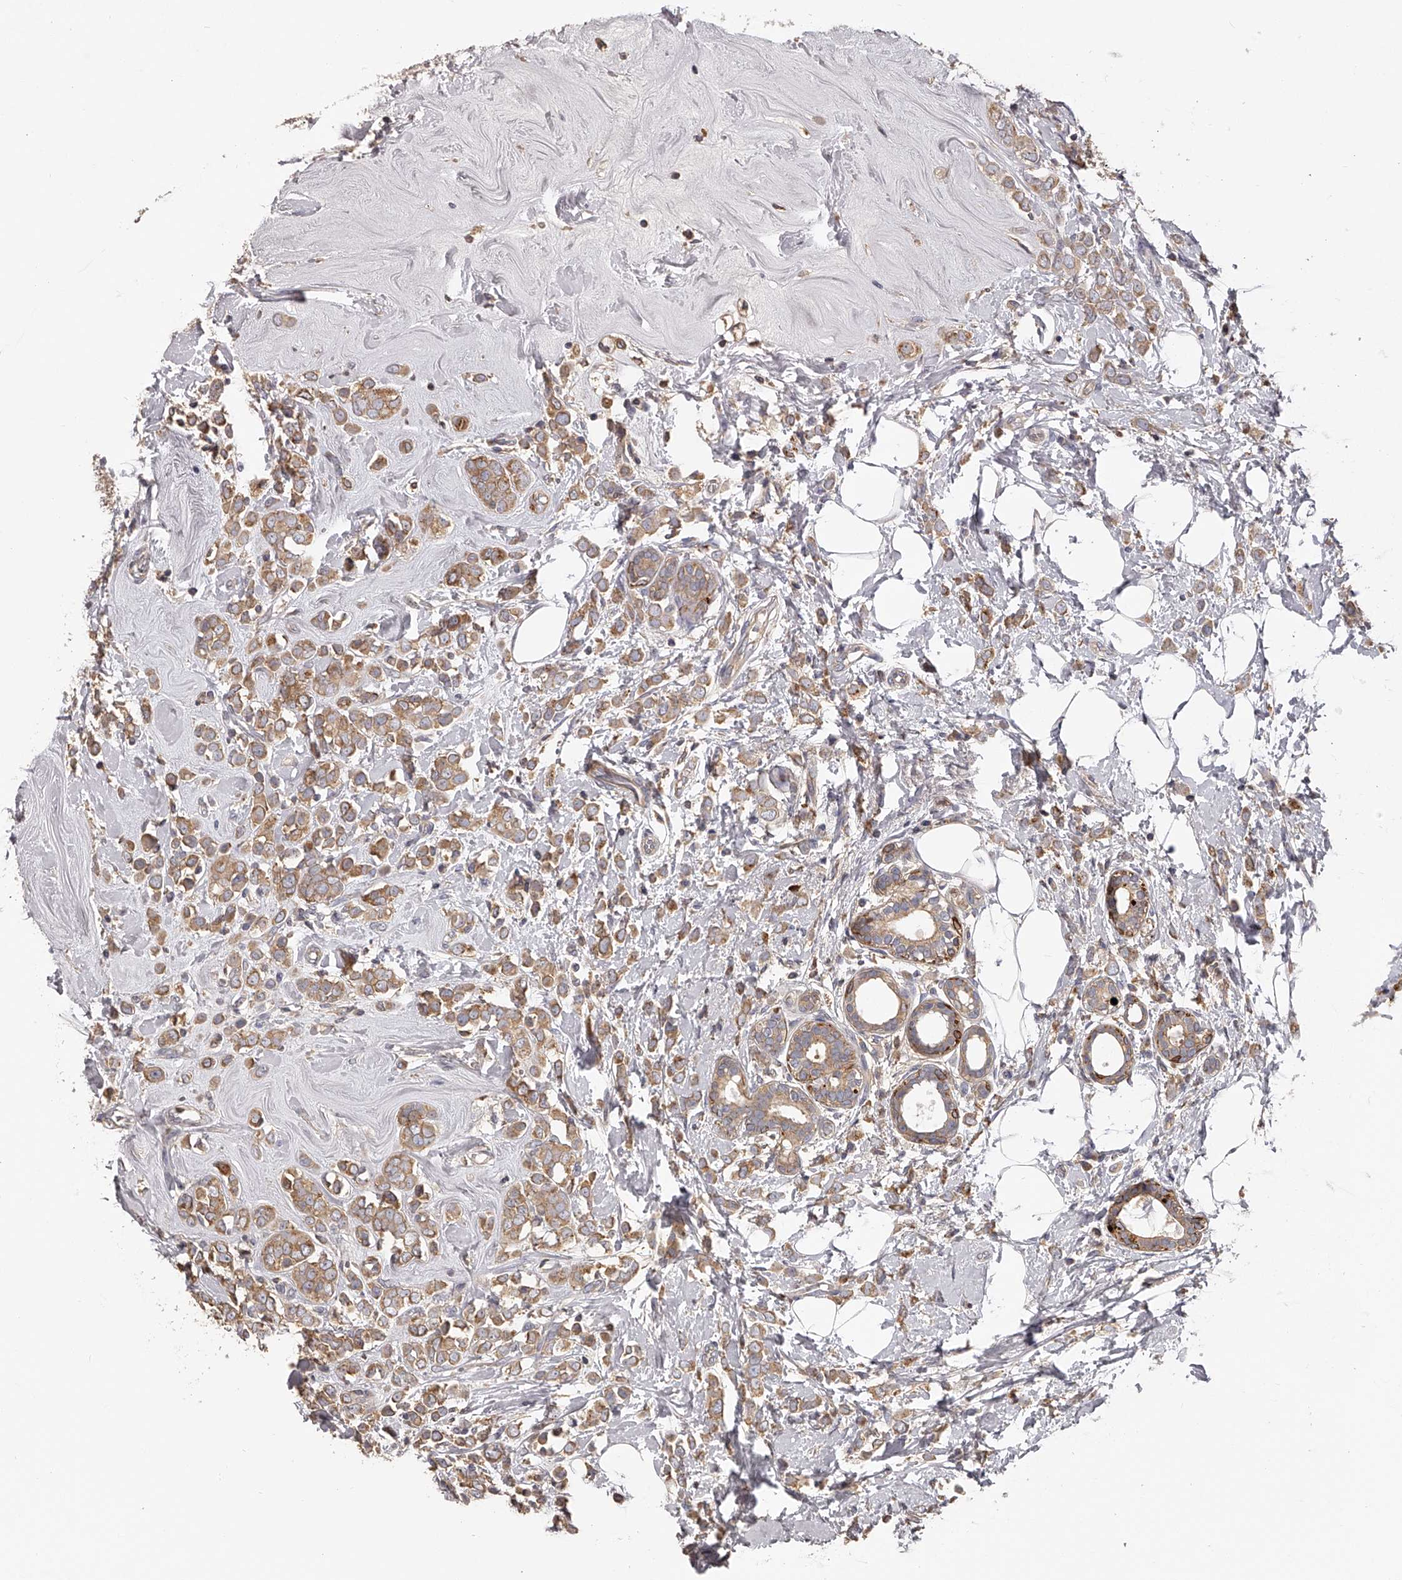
{"staining": {"intensity": "moderate", "quantity": ">75%", "location": "cytoplasmic/membranous"}, "tissue": "breast cancer", "cell_type": "Tumor cells", "image_type": "cancer", "snomed": [{"axis": "morphology", "description": "Lobular carcinoma"}, {"axis": "topography", "description": "Breast"}], "caption": "Human lobular carcinoma (breast) stained with a brown dye demonstrates moderate cytoplasmic/membranous positive staining in approximately >75% of tumor cells.", "gene": "TNN", "patient": {"sex": "female", "age": 47}}